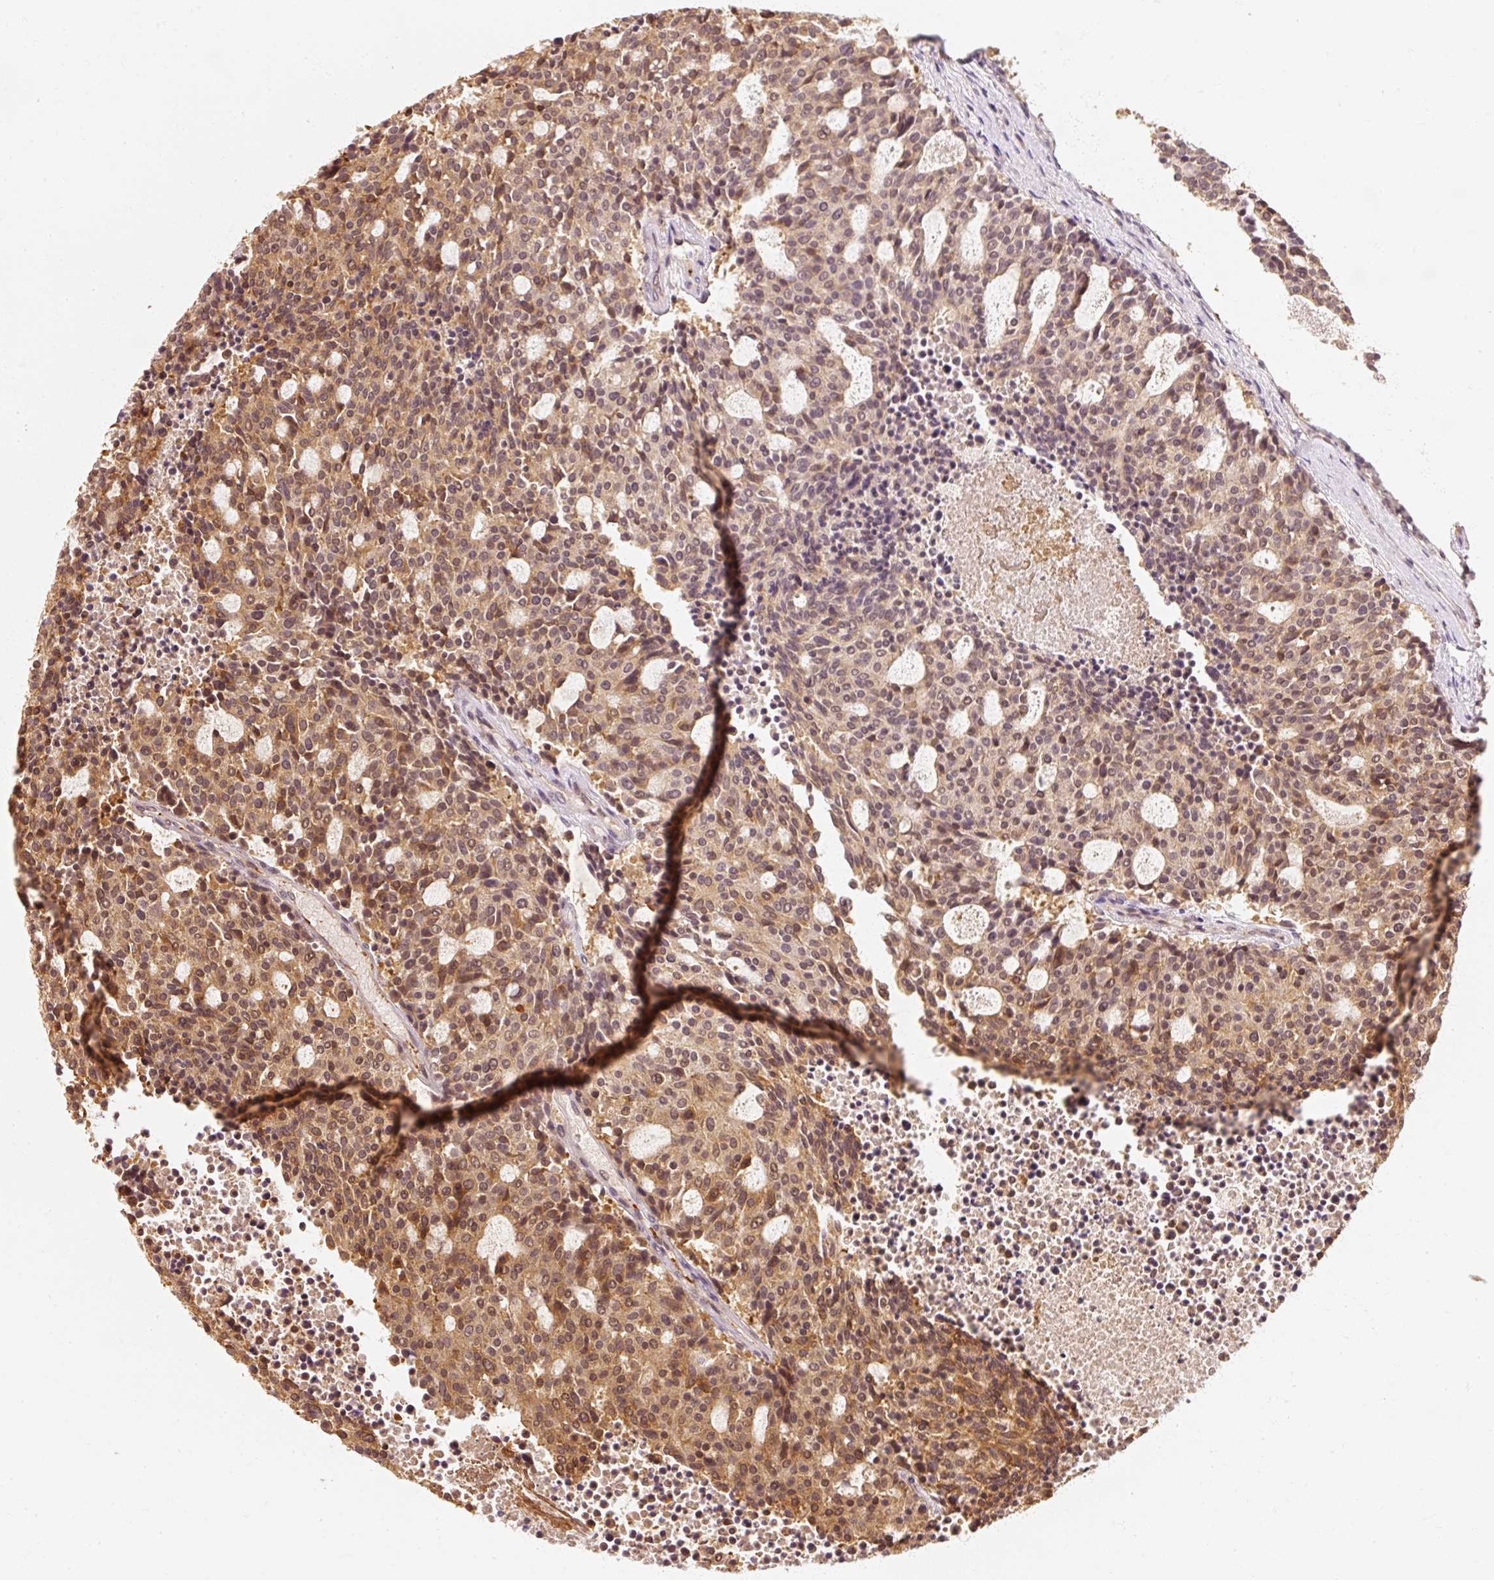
{"staining": {"intensity": "moderate", "quantity": ">75%", "location": "cytoplasmic/membranous"}, "tissue": "carcinoid", "cell_type": "Tumor cells", "image_type": "cancer", "snomed": [{"axis": "morphology", "description": "Carcinoid, malignant, NOS"}, {"axis": "topography", "description": "Pancreas"}], "caption": "Carcinoid (malignant) was stained to show a protein in brown. There is medium levels of moderate cytoplasmic/membranous staining in about >75% of tumor cells. The staining was performed using DAB (3,3'-diaminobenzidine), with brown indicating positive protein expression. Nuclei are stained blue with hematoxylin.", "gene": "EEF1A2", "patient": {"sex": "female", "age": 54}}